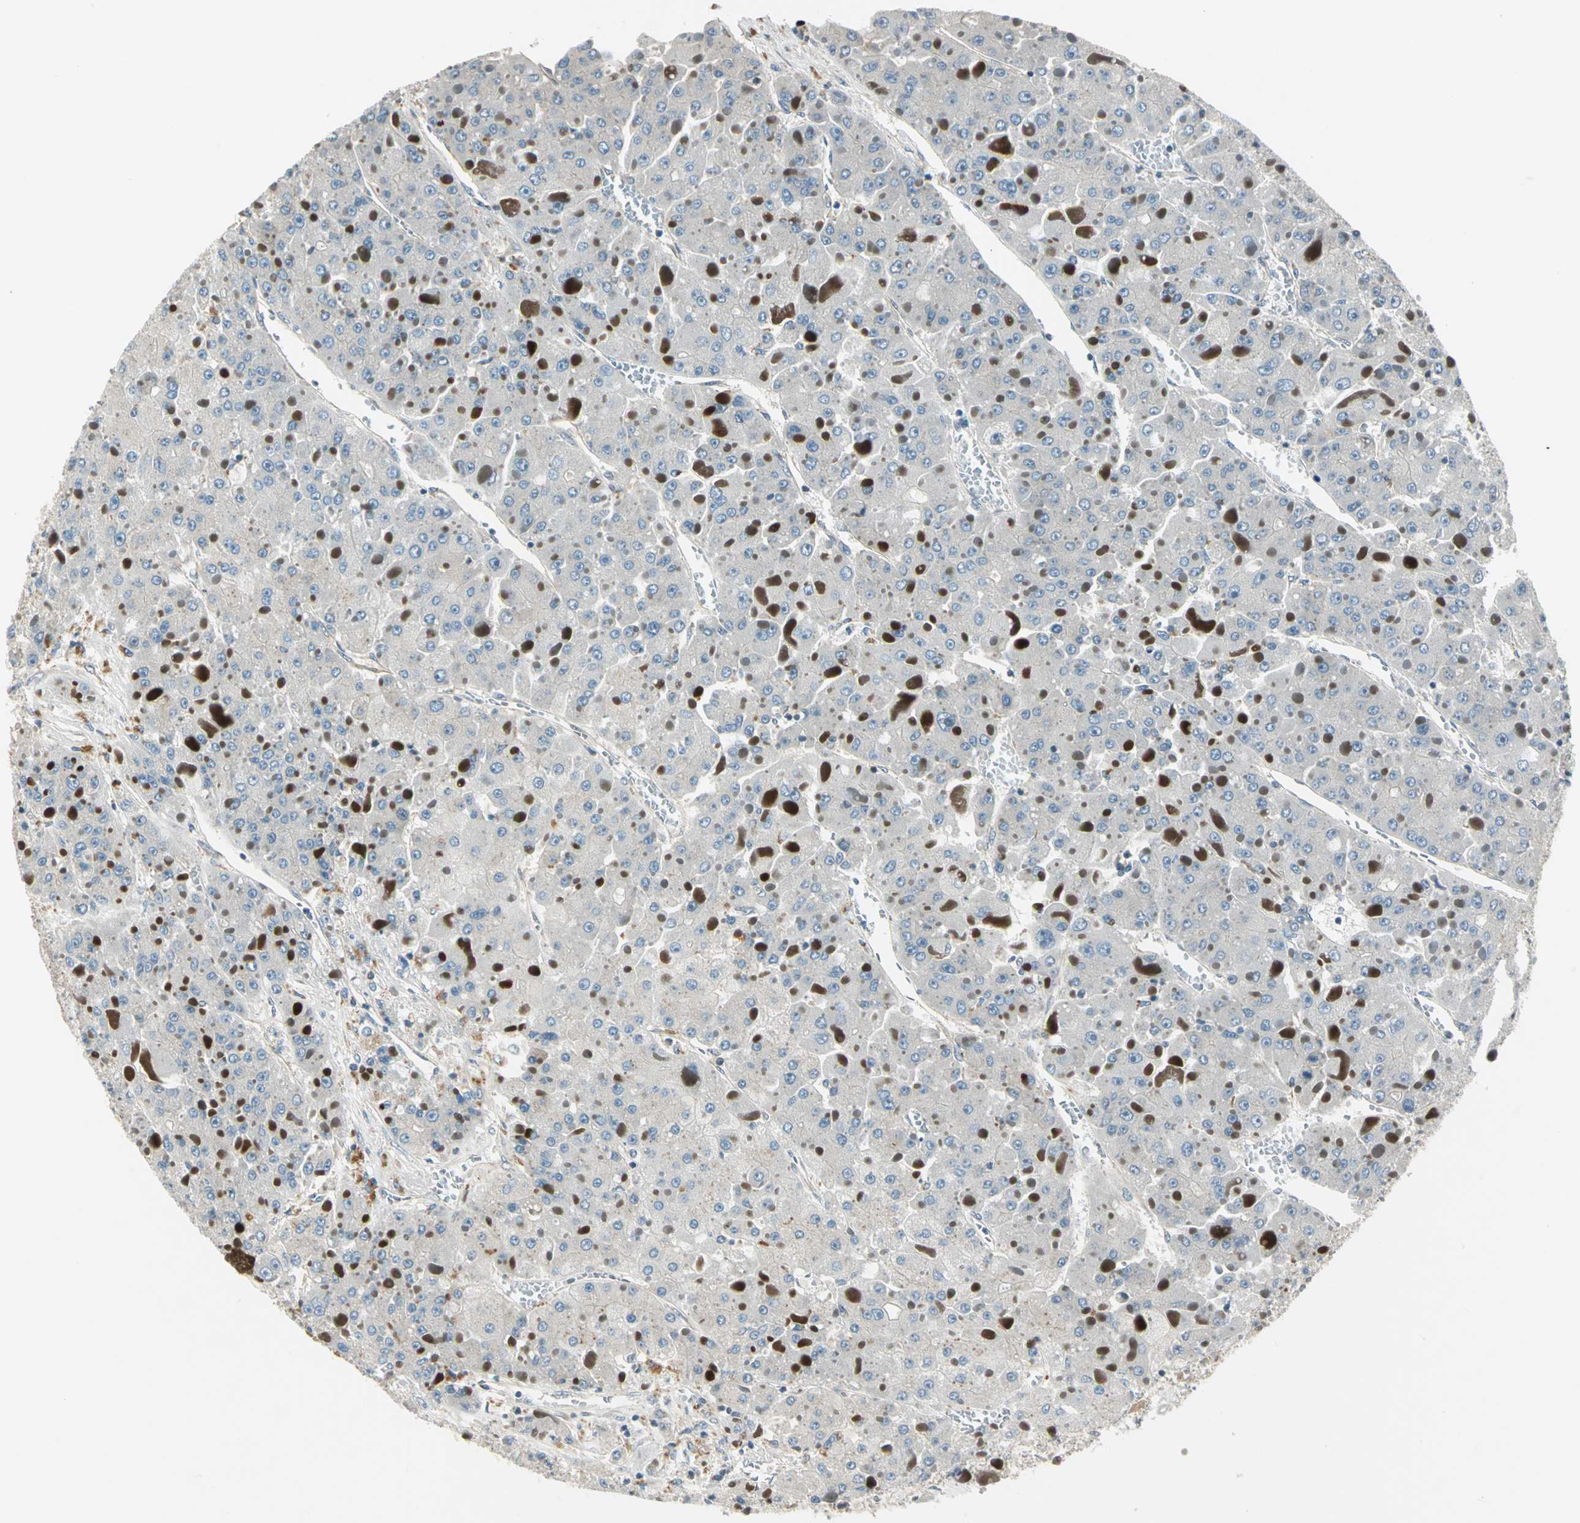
{"staining": {"intensity": "negative", "quantity": "none", "location": "none"}, "tissue": "liver cancer", "cell_type": "Tumor cells", "image_type": "cancer", "snomed": [{"axis": "morphology", "description": "Carcinoma, Hepatocellular, NOS"}, {"axis": "topography", "description": "Liver"}], "caption": "High power microscopy micrograph of an IHC micrograph of liver cancer, revealing no significant staining in tumor cells.", "gene": "PRKAA1", "patient": {"sex": "female", "age": 73}}